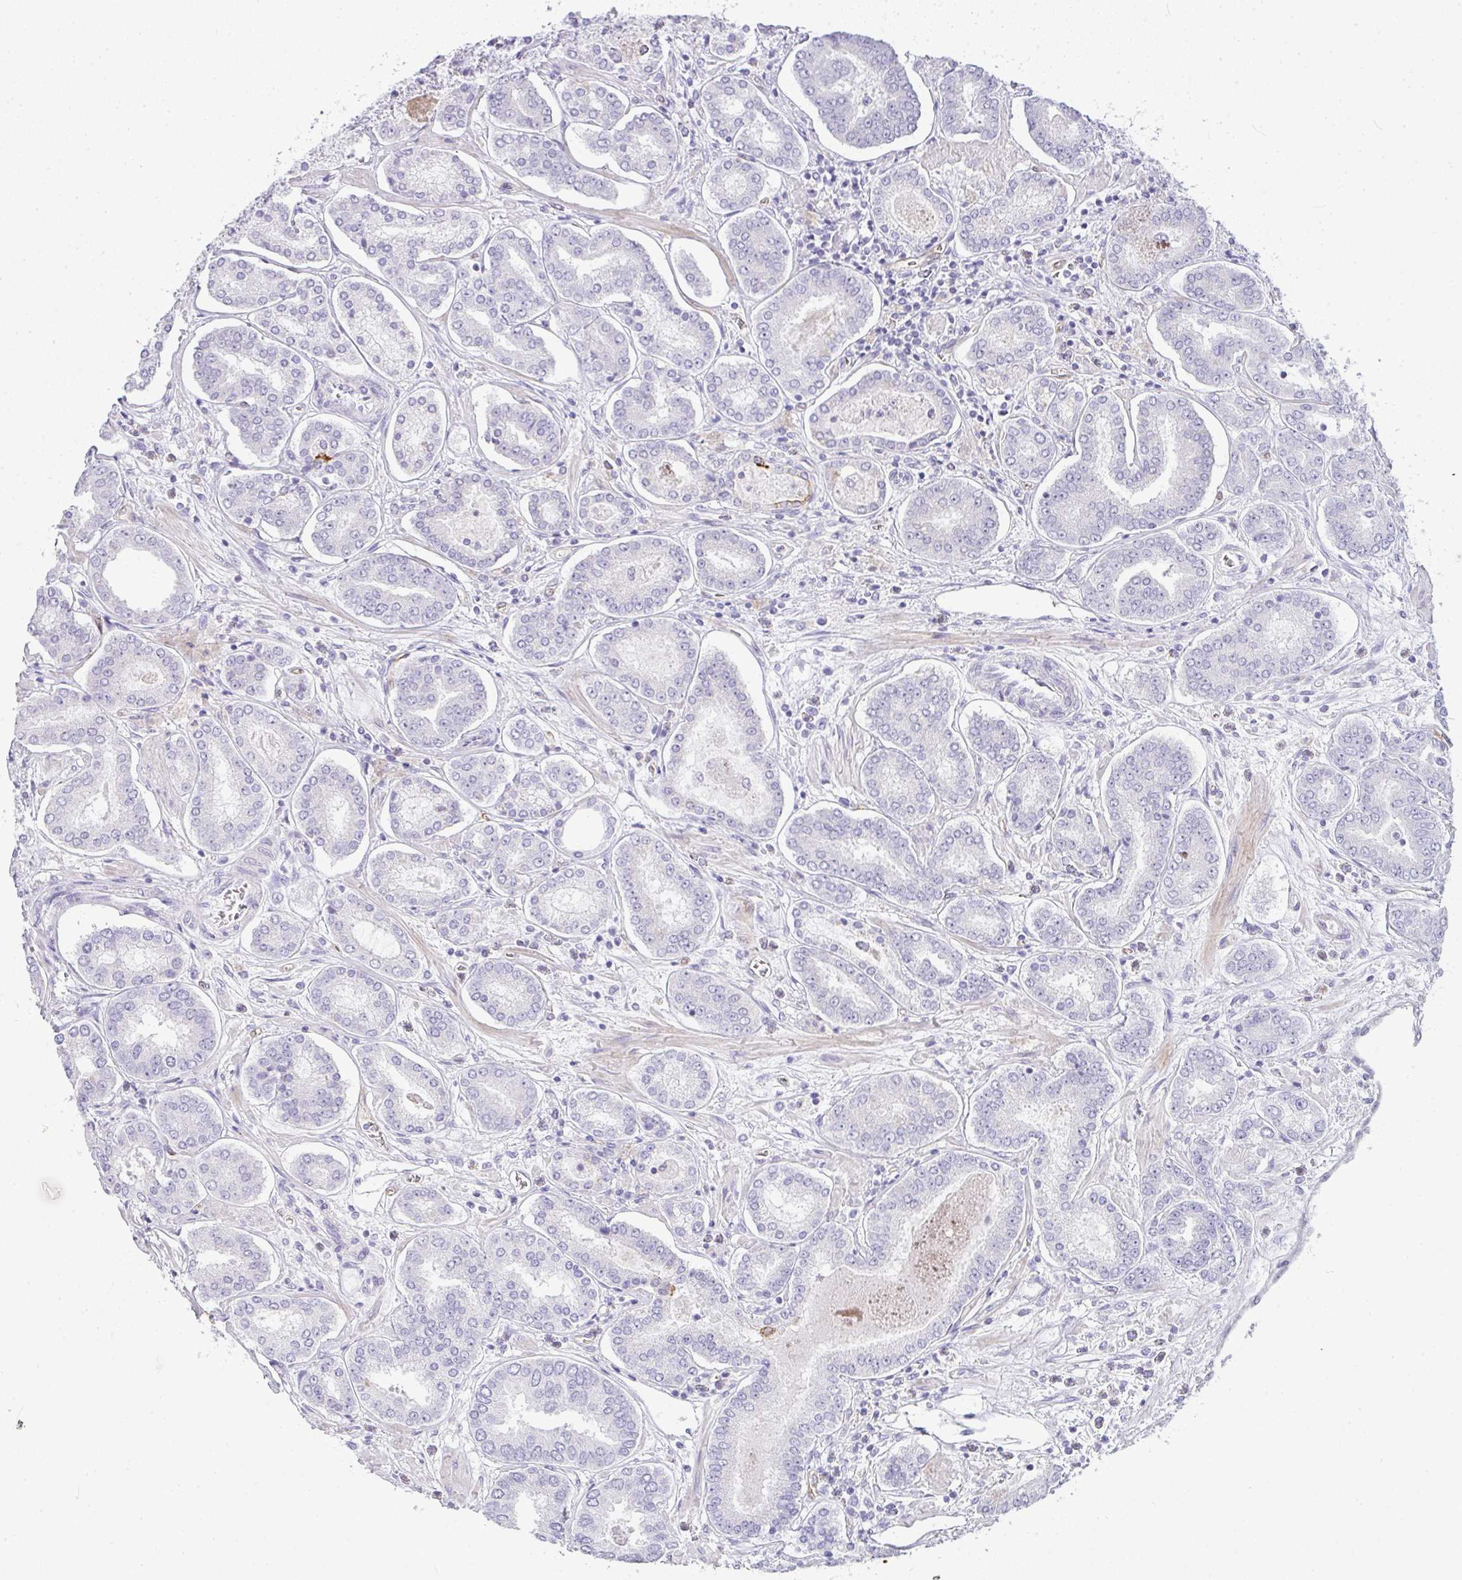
{"staining": {"intensity": "negative", "quantity": "none", "location": "none"}, "tissue": "prostate cancer", "cell_type": "Tumor cells", "image_type": "cancer", "snomed": [{"axis": "morphology", "description": "Adenocarcinoma, High grade"}, {"axis": "topography", "description": "Prostate"}], "caption": "DAB immunohistochemical staining of human prostate cancer (adenocarcinoma (high-grade)) displays no significant positivity in tumor cells.", "gene": "LIPE", "patient": {"sex": "male", "age": 72}}